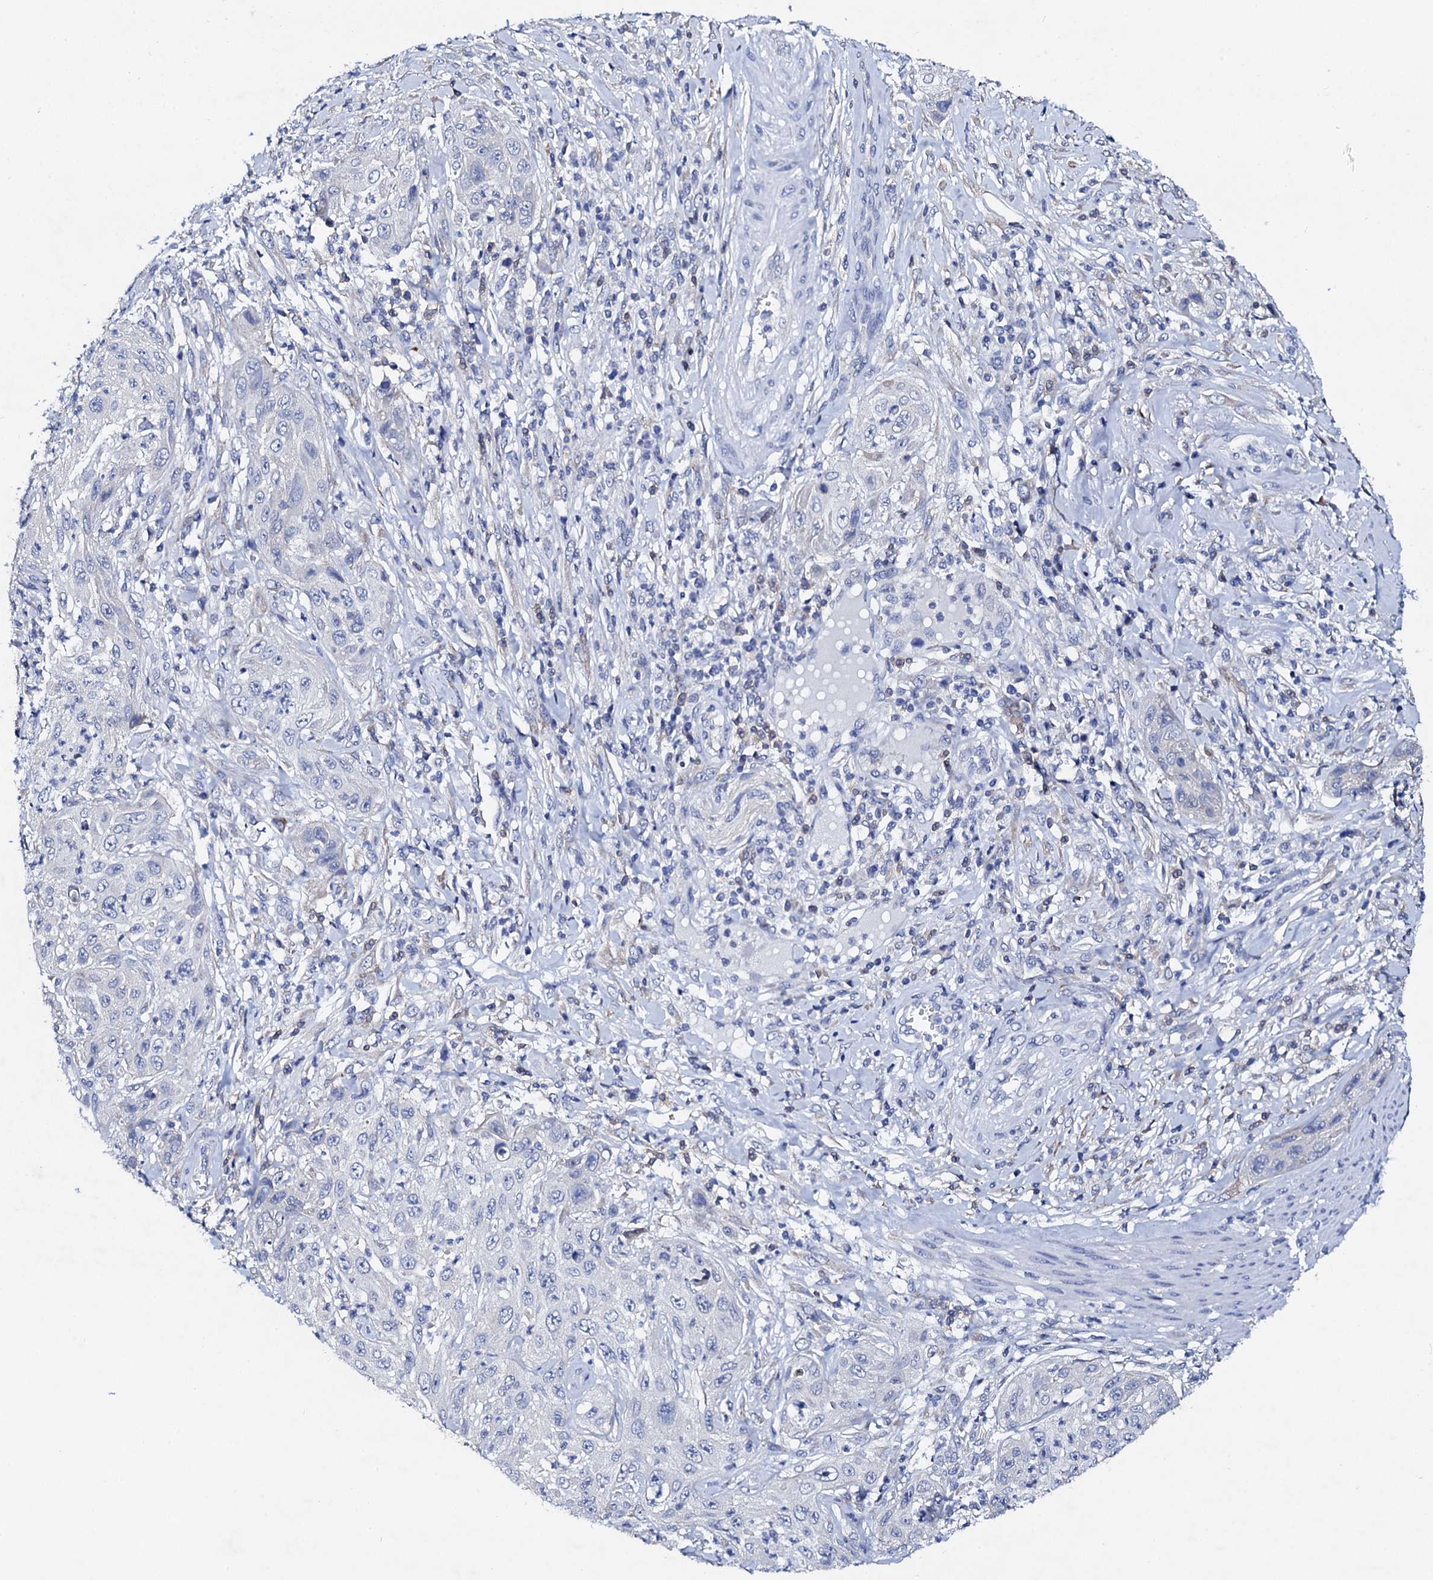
{"staining": {"intensity": "negative", "quantity": "none", "location": "none"}, "tissue": "cervical cancer", "cell_type": "Tumor cells", "image_type": "cancer", "snomed": [{"axis": "morphology", "description": "Squamous cell carcinoma, NOS"}, {"axis": "topography", "description": "Cervix"}], "caption": "The photomicrograph exhibits no staining of tumor cells in squamous cell carcinoma (cervical).", "gene": "TRDN", "patient": {"sex": "female", "age": 42}}